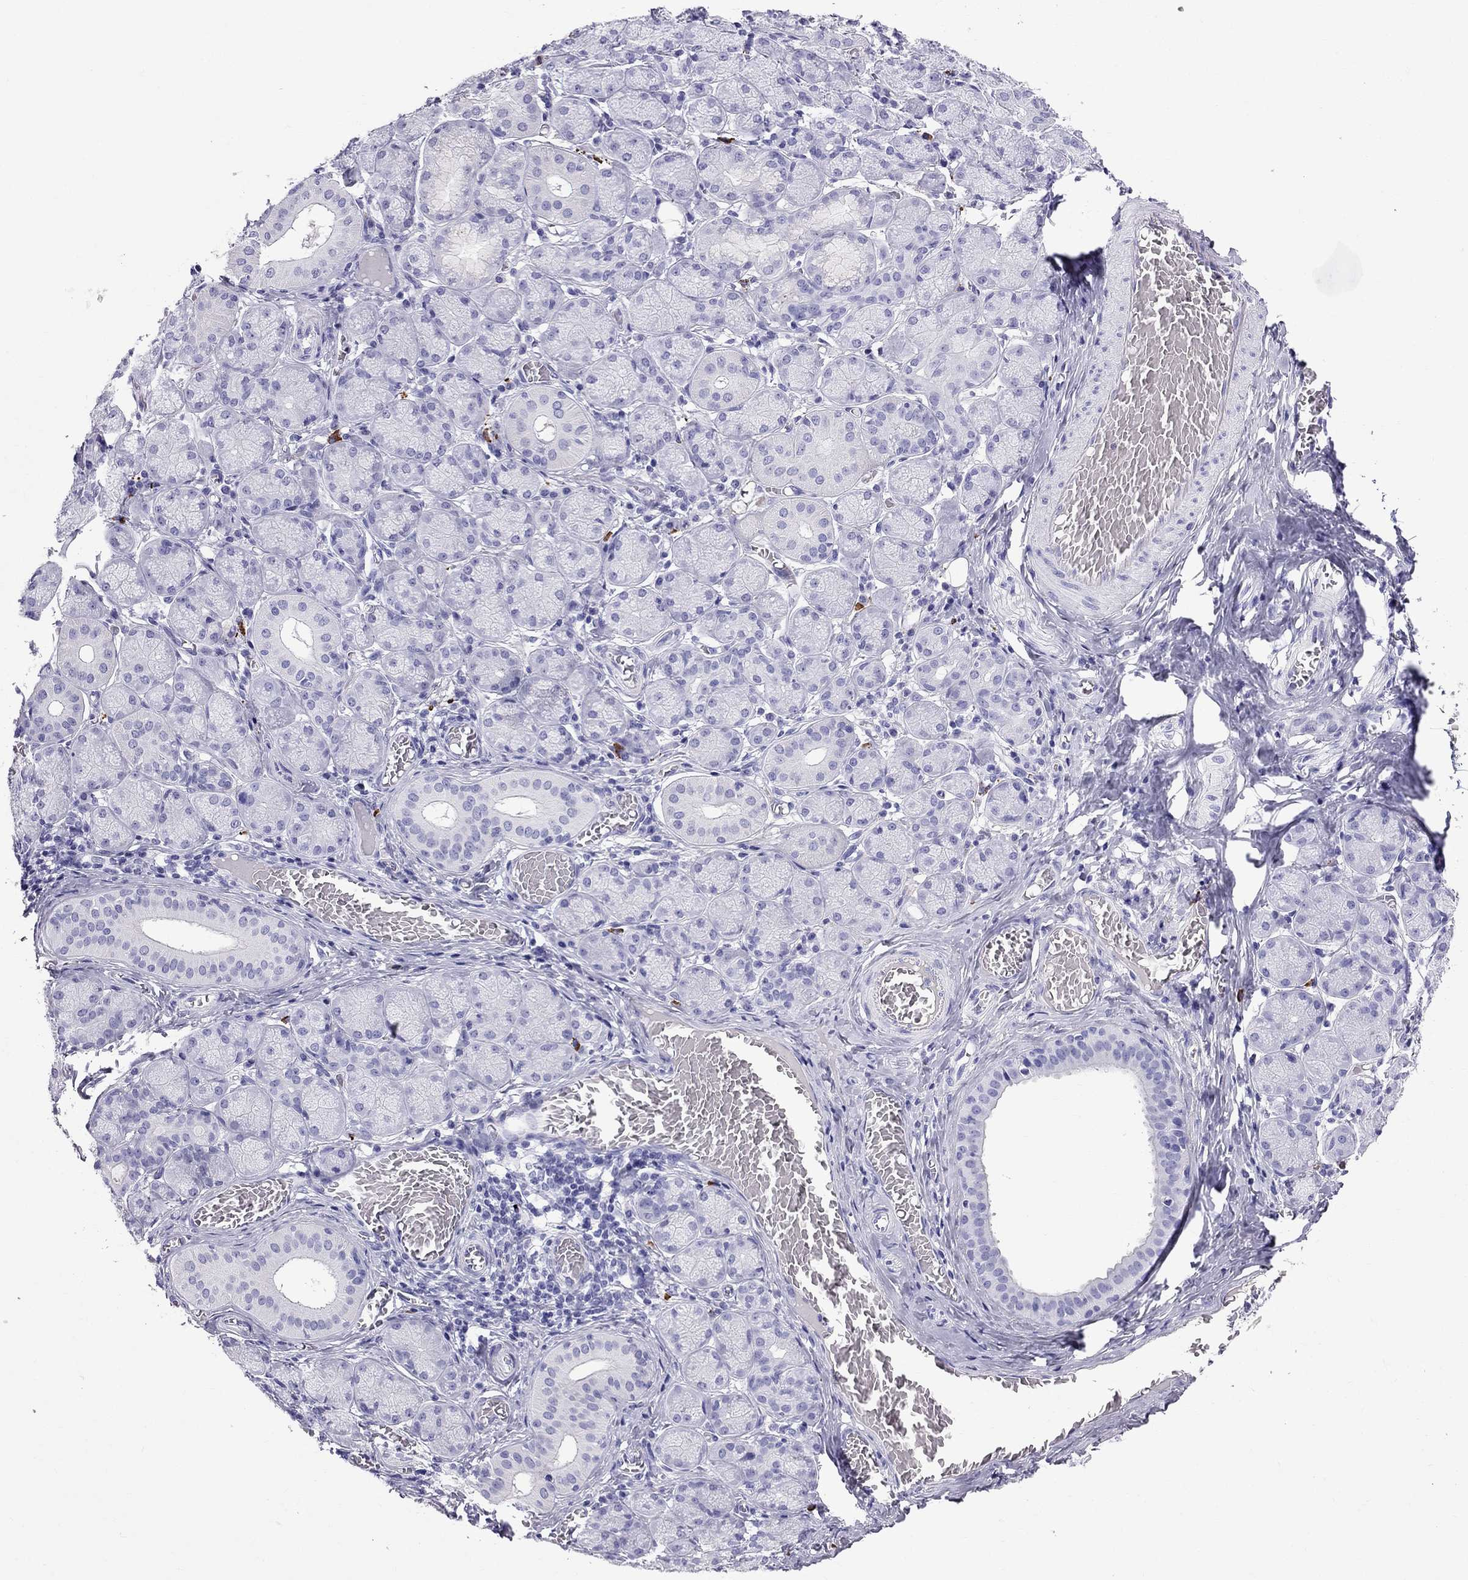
{"staining": {"intensity": "negative", "quantity": "none", "location": "none"}, "tissue": "salivary gland", "cell_type": "Glandular cells", "image_type": "normal", "snomed": [{"axis": "morphology", "description": "Normal tissue, NOS"}, {"axis": "topography", "description": "Salivary gland"}, {"axis": "topography", "description": "Peripheral nerve tissue"}], "caption": "Human salivary gland stained for a protein using immunohistochemistry (IHC) displays no staining in glandular cells.", "gene": "SCART1", "patient": {"sex": "female", "age": 24}}